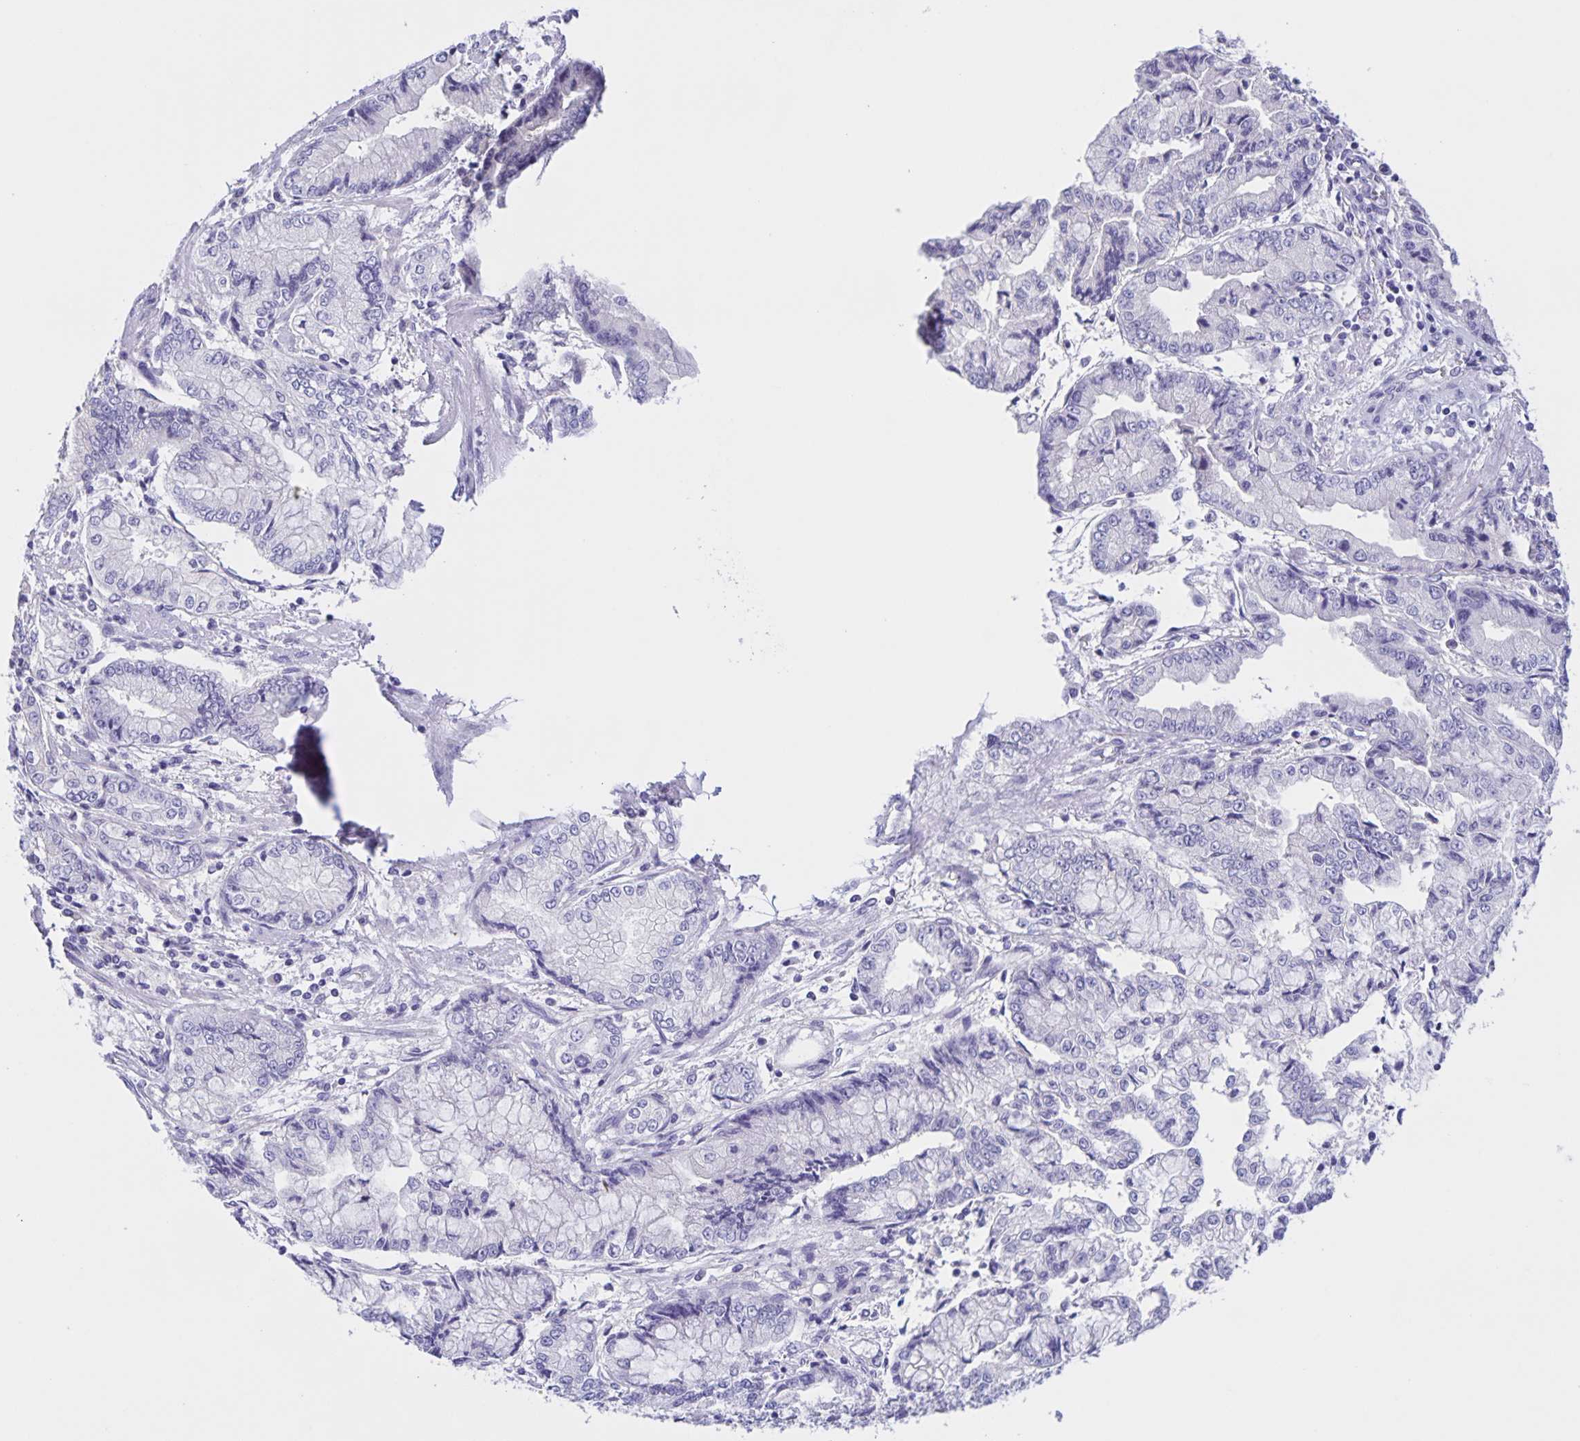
{"staining": {"intensity": "negative", "quantity": "none", "location": "none"}, "tissue": "stomach cancer", "cell_type": "Tumor cells", "image_type": "cancer", "snomed": [{"axis": "morphology", "description": "Adenocarcinoma, NOS"}, {"axis": "topography", "description": "Stomach, upper"}], "caption": "This is a image of immunohistochemistry staining of stomach cancer, which shows no positivity in tumor cells.", "gene": "DMGDH", "patient": {"sex": "female", "age": 74}}